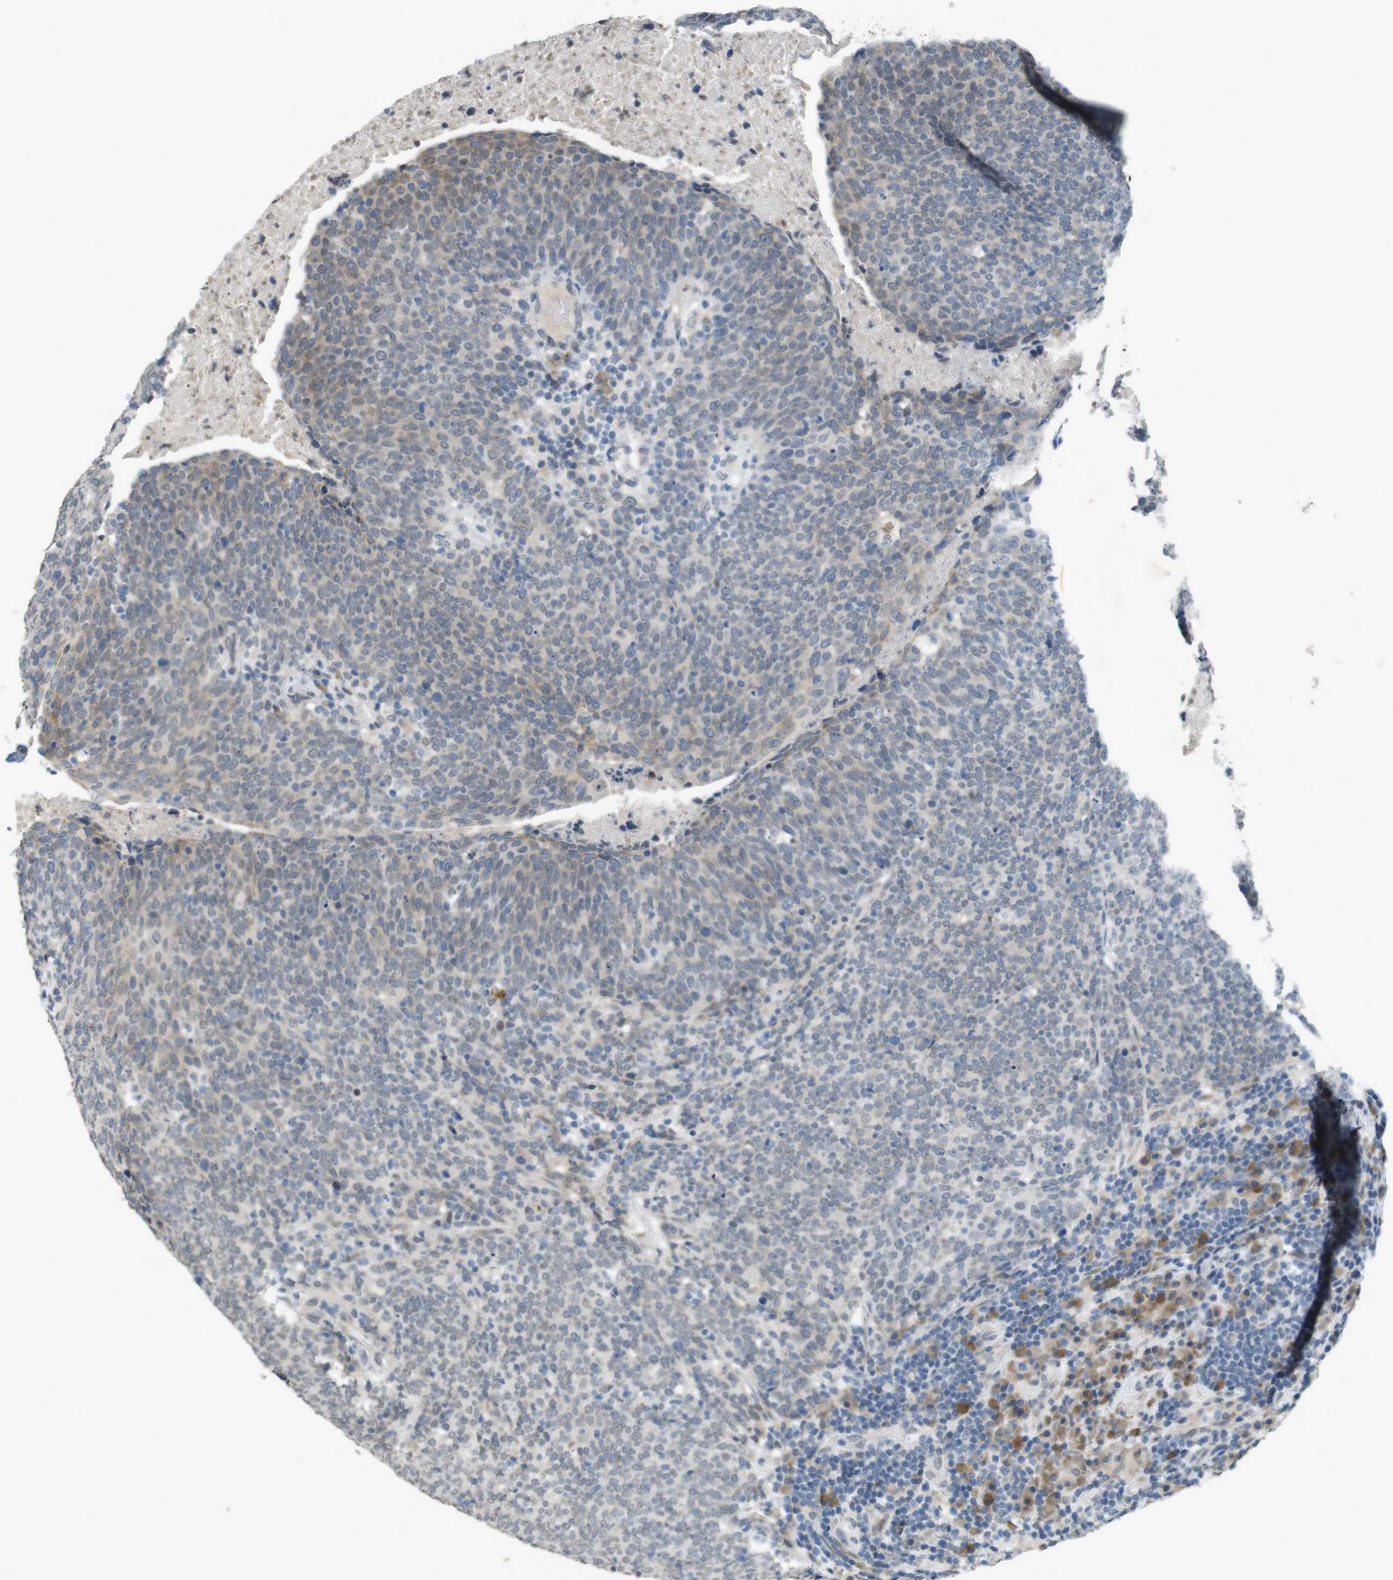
{"staining": {"intensity": "weak", "quantity": "<25%", "location": "cytoplasmic/membranous"}, "tissue": "head and neck cancer", "cell_type": "Tumor cells", "image_type": "cancer", "snomed": [{"axis": "morphology", "description": "Squamous cell carcinoma, NOS"}, {"axis": "morphology", "description": "Squamous cell carcinoma, metastatic, NOS"}, {"axis": "topography", "description": "Lymph node"}, {"axis": "topography", "description": "Head-Neck"}], "caption": "Tumor cells are negative for brown protein staining in head and neck metastatic squamous cell carcinoma.", "gene": "FZD10", "patient": {"sex": "male", "age": 62}}